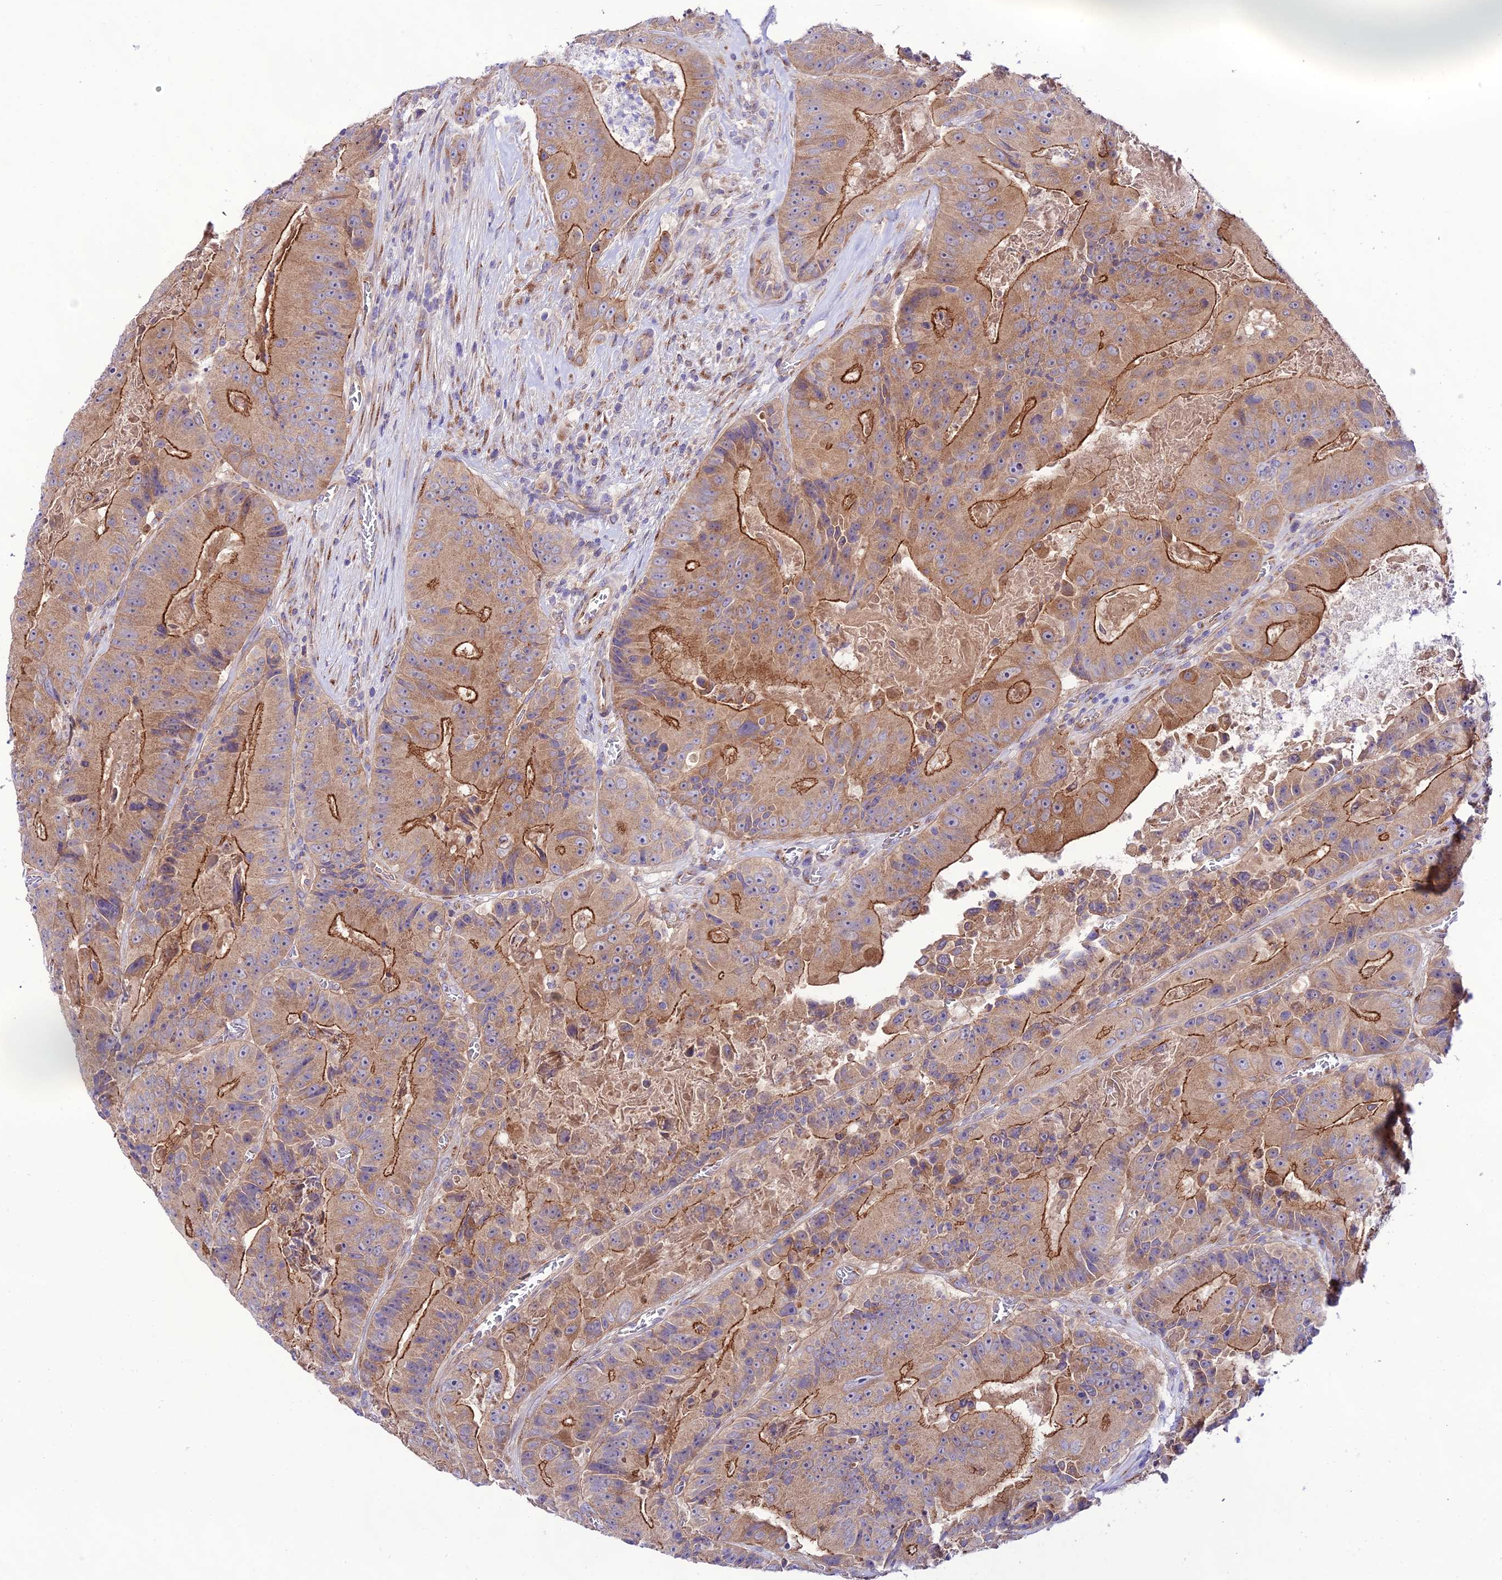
{"staining": {"intensity": "moderate", "quantity": ">75%", "location": "cytoplasmic/membranous"}, "tissue": "colorectal cancer", "cell_type": "Tumor cells", "image_type": "cancer", "snomed": [{"axis": "morphology", "description": "Adenocarcinoma, NOS"}, {"axis": "topography", "description": "Colon"}], "caption": "Brown immunohistochemical staining in human colorectal cancer (adenocarcinoma) demonstrates moderate cytoplasmic/membranous staining in about >75% of tumor cells.", "gene": "LACTB2", "patient": {"sex": "female", "age": 86}}